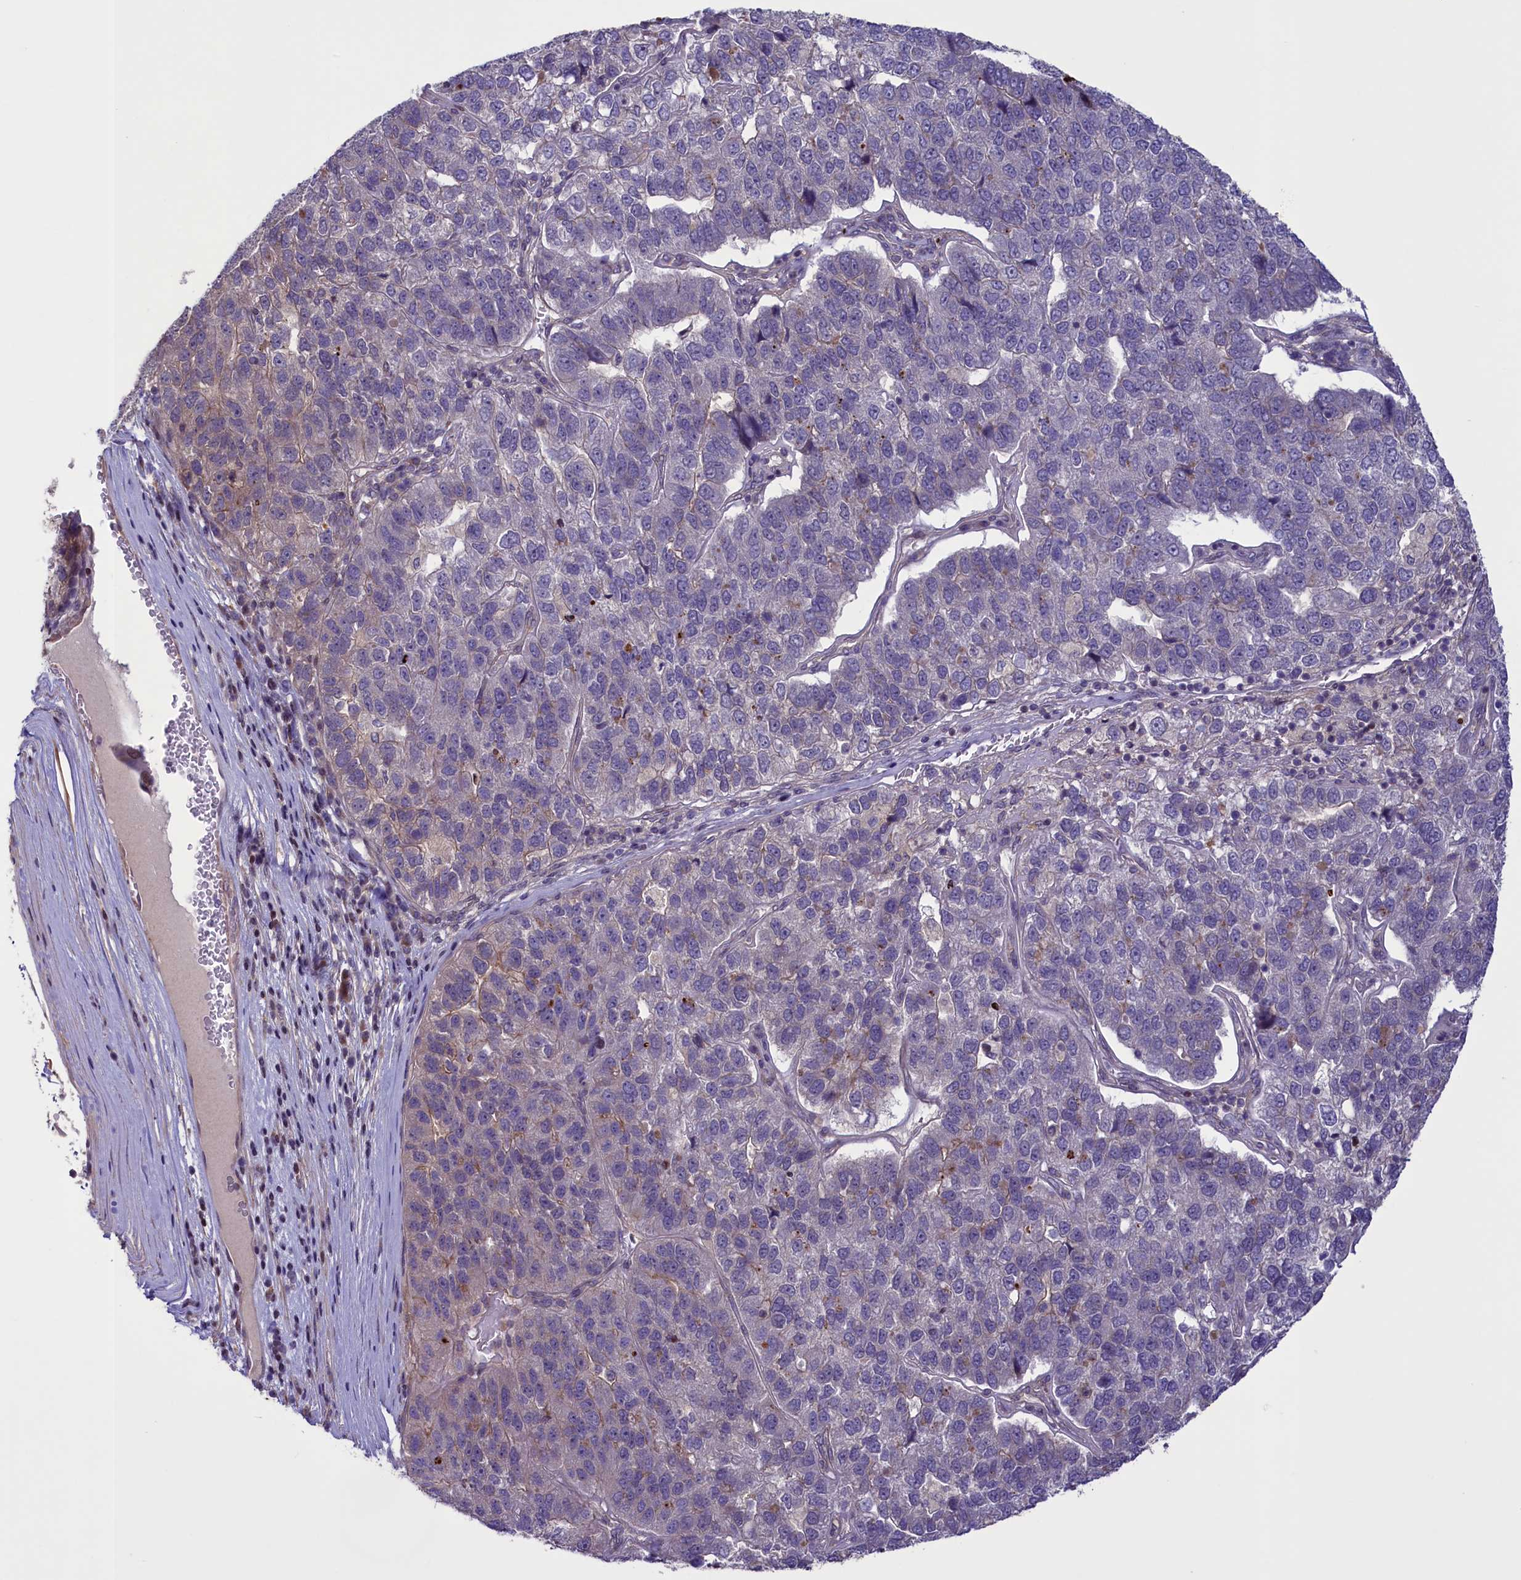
{"staining": {"intensity": "negative", "quantity": "none", "location": "none"}, "tissue": "pancreatic cancer", "cell_type": "Tumor cells", "image_type": "cancer", "snomed": [{"axis": "morphology", "description": "Adenocarcinoma, NOS"}, {"axis": "topography", "description": "Pancreas"}], "caption": "High power microscopy image of an IHC histopathology image of pancreatic adenocarcinoma, revealing no significant expression in tumor cells. The staining is performed using DAB brown chromogen with nuclei counter-stained in using hematoxylin.", "gene": "MAN2C1", "patient": {"sex": "female", "age": 61}}